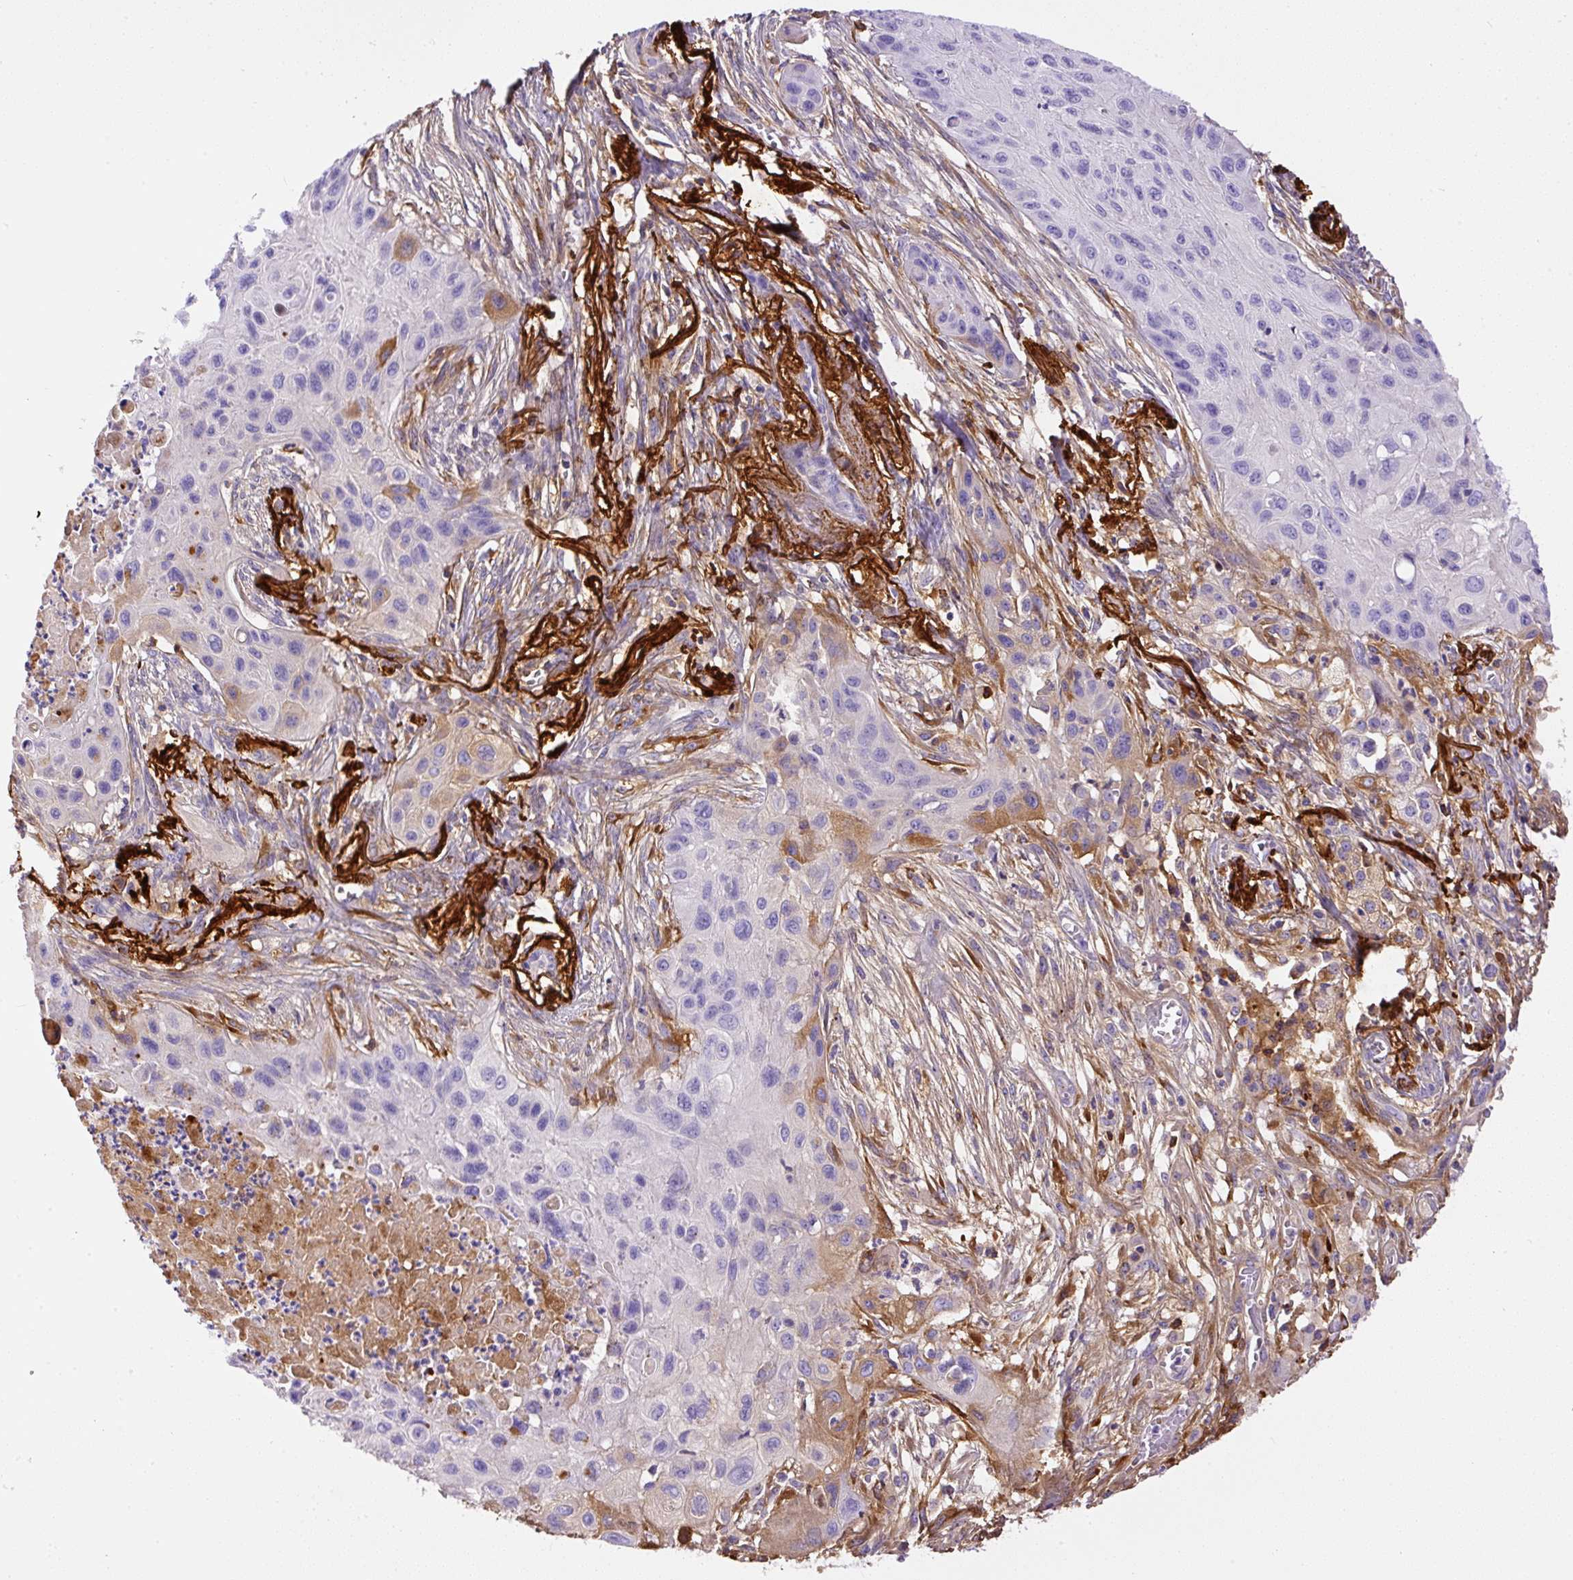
{"staining": {"intensity": "negative", "quantity": "none", "location": "none"}, "tissue": "lung cancer", "cell_type": "Tumor cells", "image_type": "cancer", "snomed": [{"axis": "morphology", "description": "Squamous cell carcinoma, NOS"}, {"axis": "topography", "description": "Lung"}], "caption": "High magnification brightfield microscopy of lung cancer stained with DAB (3,3'-diaminobenzidine) (brown) and counterstained with hematoxylin (blue): tumor cells show no significant expression.", "gene": "APCS", "patient": {"sex": "male", "age": 71}}